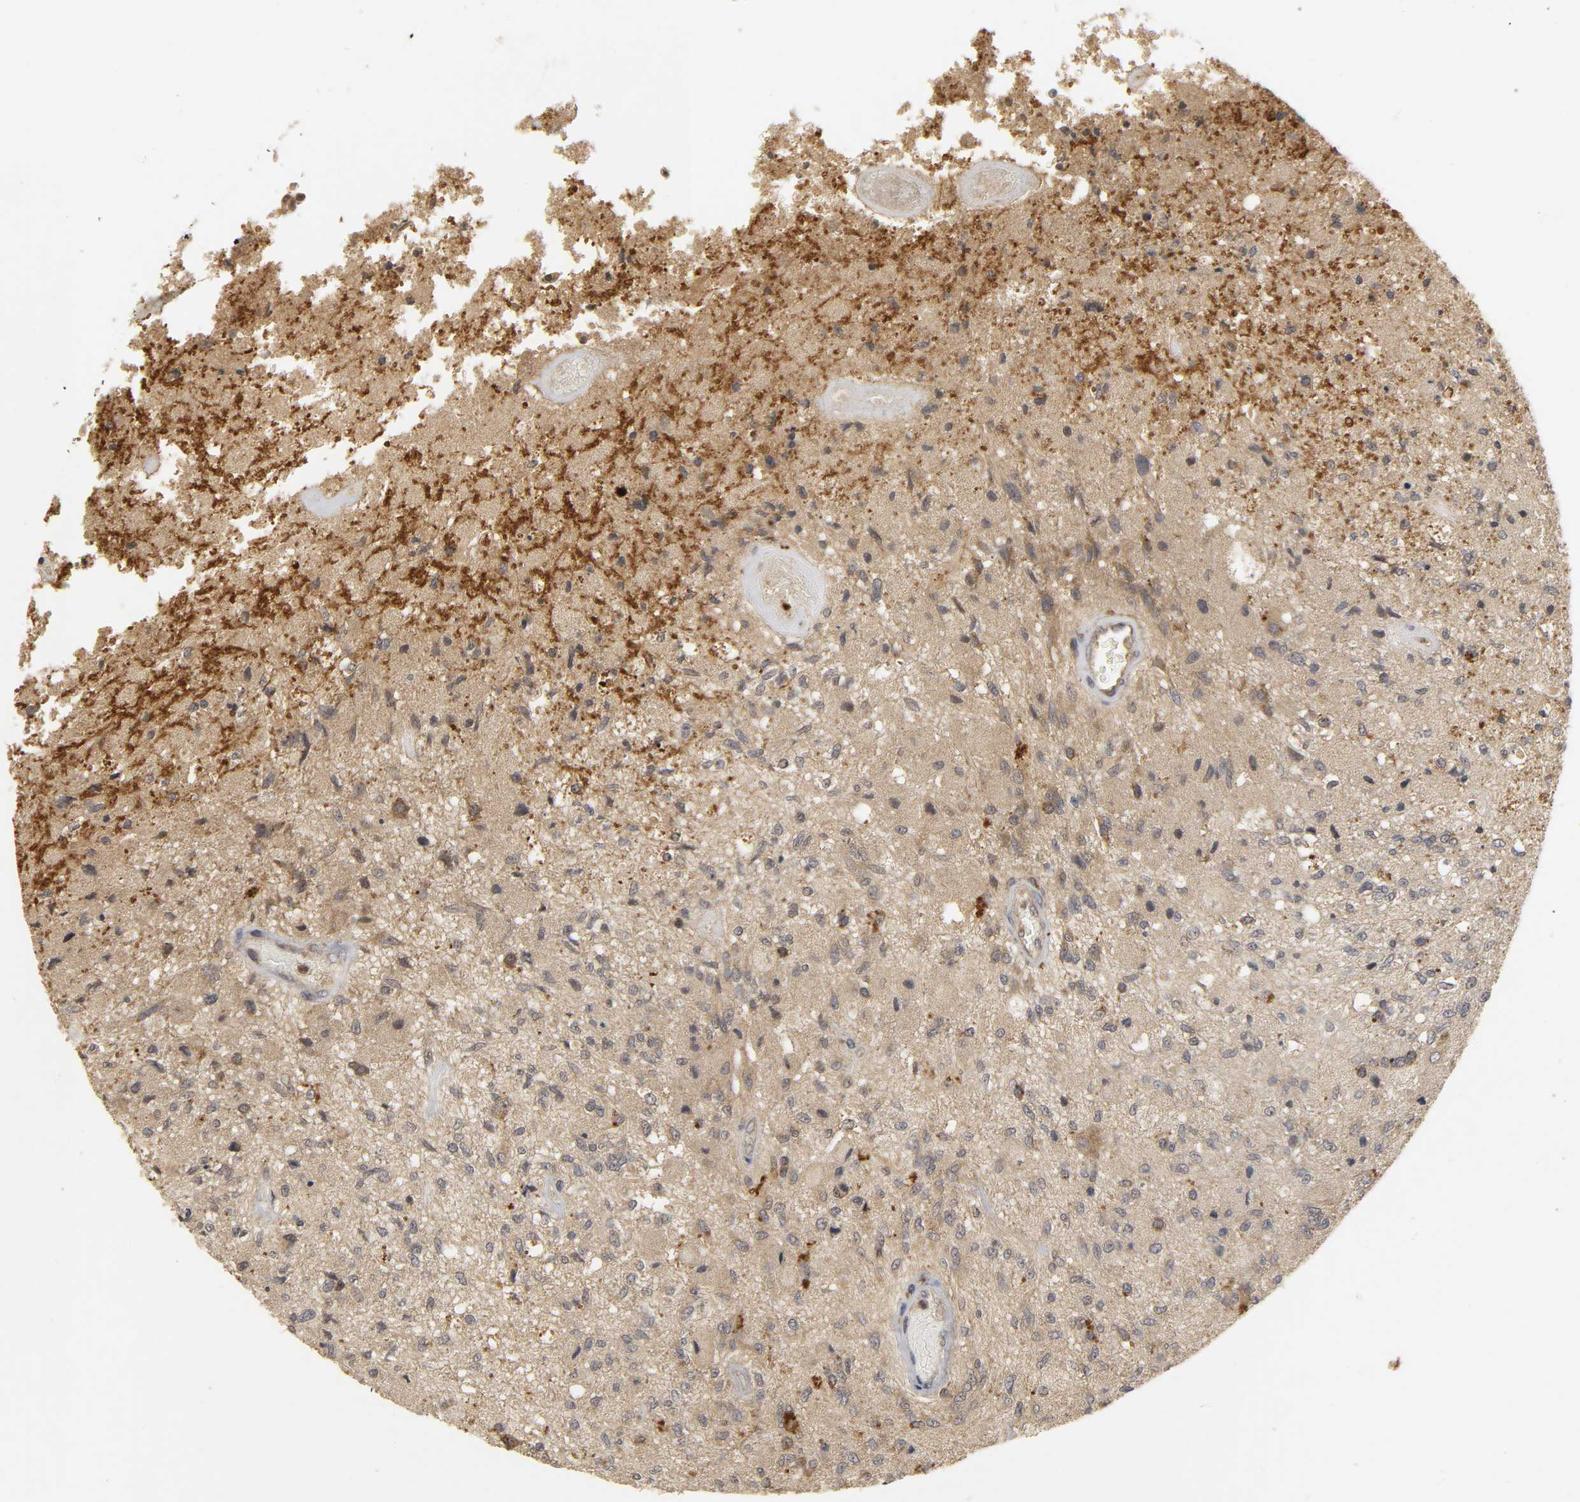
{"staining": {"intensity": "negative", "quantity": "none", "location": "none"}, "tissue": "glioma", "cell_type": "Tumor cells", "image_type": "cancer", "snomed": [{"axis": "morphology", "description": "Normal tissue, NOS"}, {"axis": "morphology", "description": "Glioma, malignant, High grade"}, {"axis": "topography", "description": "Cerebral cortex"}], "caption": "Immunohistochemical staining of human glioma reveals no significant expression in tumor cells.", "gene": "TRAF6", "patient": {"sex": "male", "age": 77}}